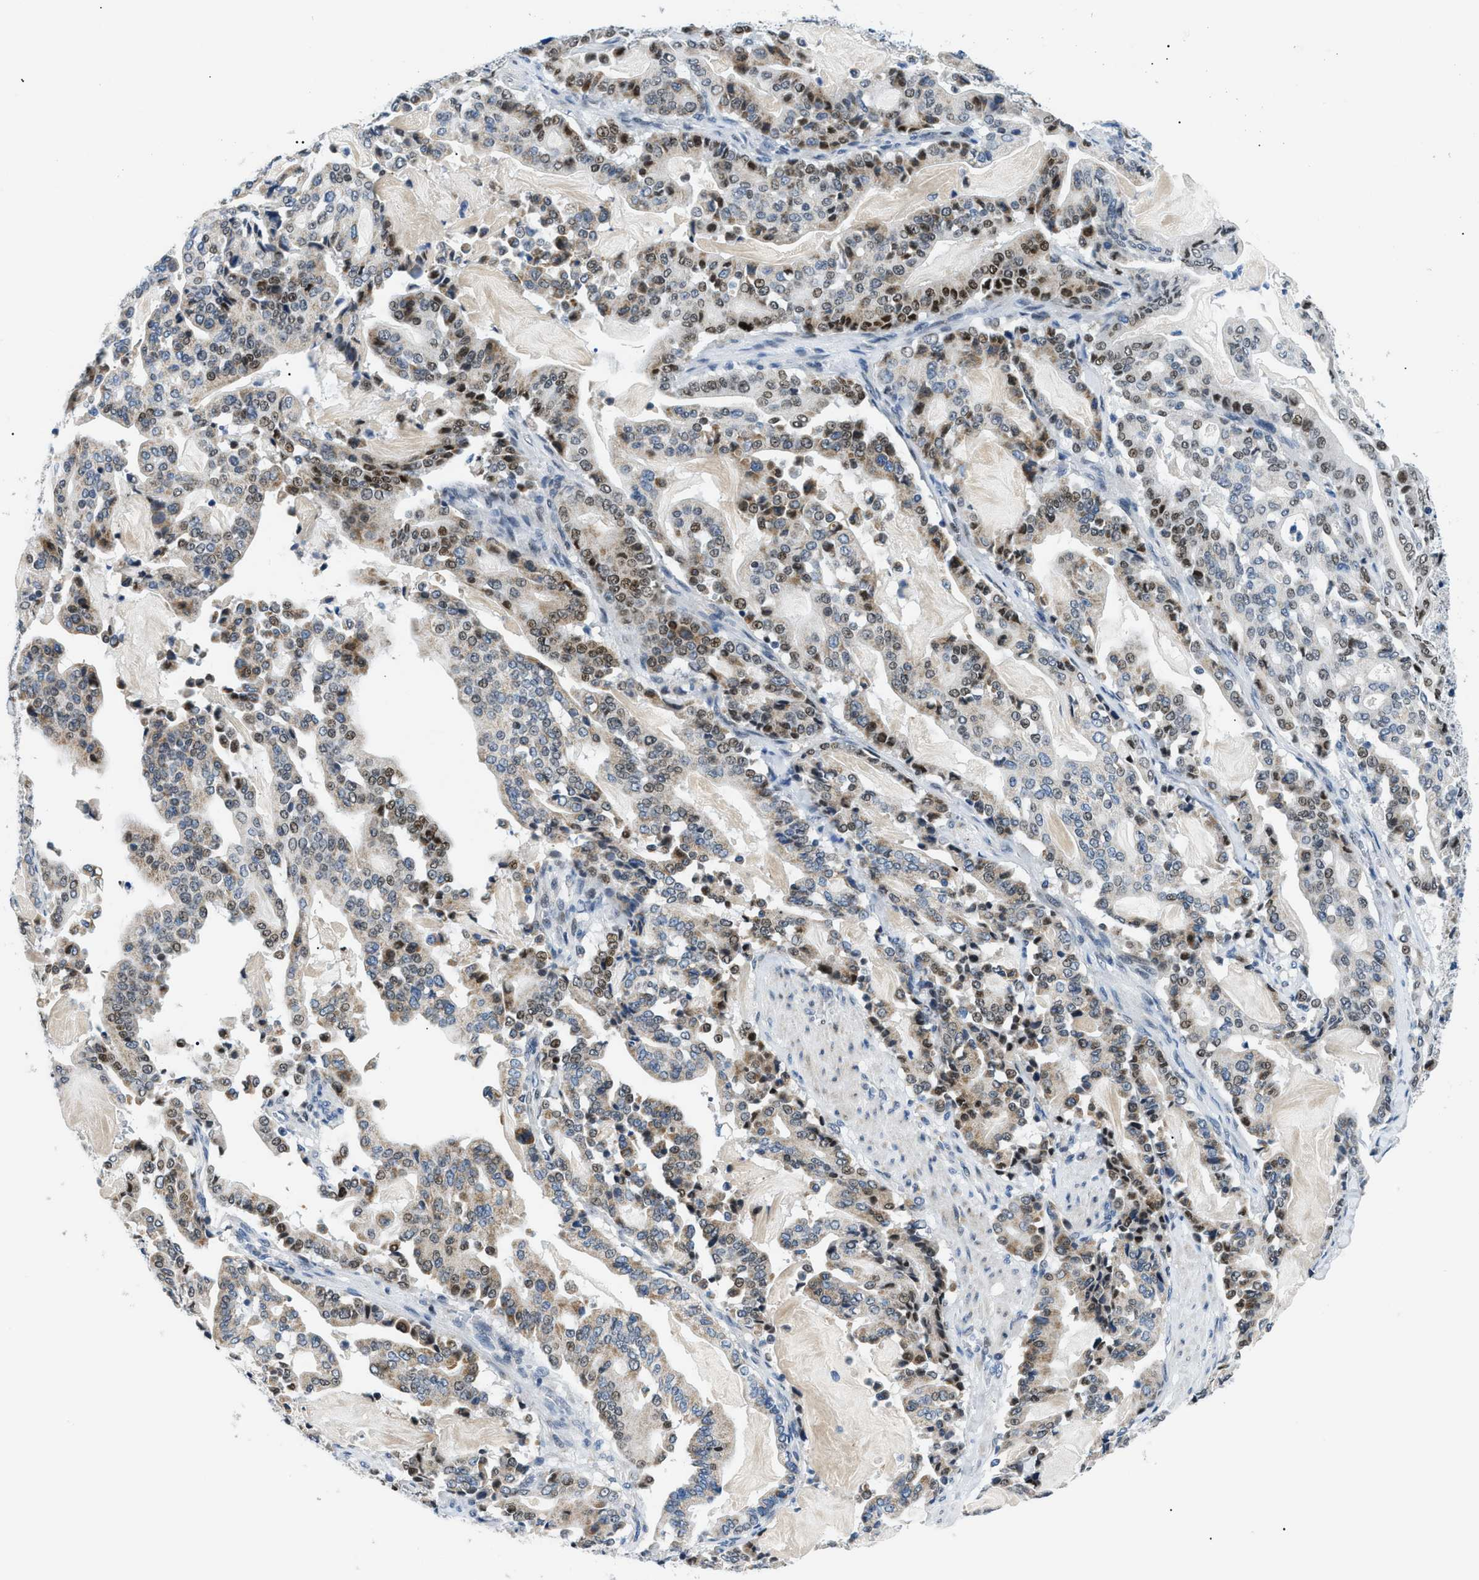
{"staining": {"intensity": "moderate", "quantity": ">75%", "location": "cytoplasmic/membranous,nuclear"}, "tissue": "pancreatic cancer", "cell_type": "Tumor cells", "image_type": "cancer", "snomed": [{"axis": "morphology", "description": "Adenocarcinoma, NOS"}, {"axis": "topography", "description": "Pancreas"}], "caption": "Moderate cytoplasmic/membranous and nuclear positivity is seen in approximately >75% of tumor cells in pancreatic cancer.", "gene": "SMARCC1", "patient": {"sex": "male", "age": 63}}